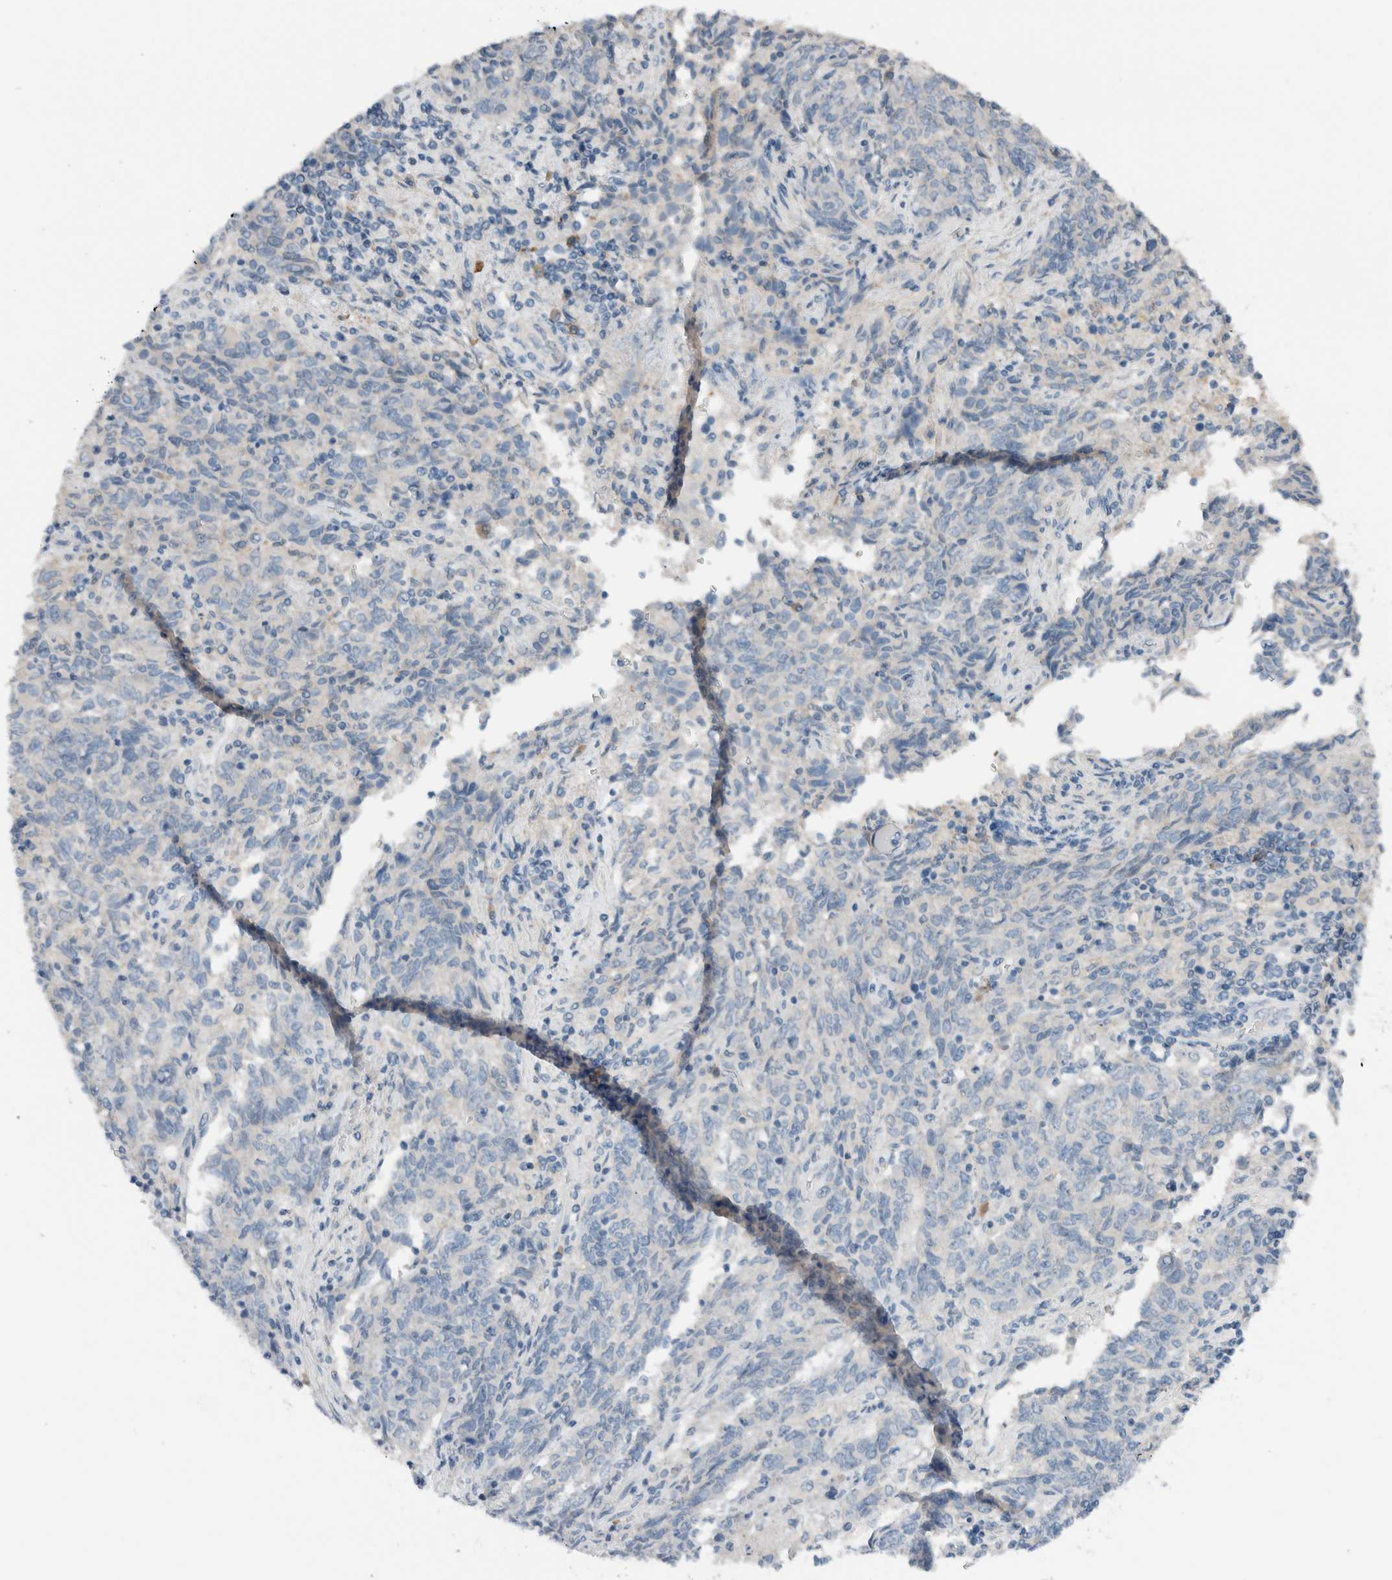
{"staining": {"intensity": "negative", "quantity": "none", "location": "none"}, "tissue": "endometrial cancer", "cell_type": "Tumor cells", "image_type": "cancer", "snomed": [{"axis": "morphology", "description": "Adenocarcinoma, NOS"}, {"axis": "topography", "description": "Endometrium"}], "caption": "Tumor cells are negative for protein expression in human endometrial cancer. The staining is performed using DAB (3,3'-diaminobenzidine) brown chromogen with nuclei counter-stained in using hematoxylin.", "gene": "DUOX1", "patient": {"sex": "female", "age": 80}}